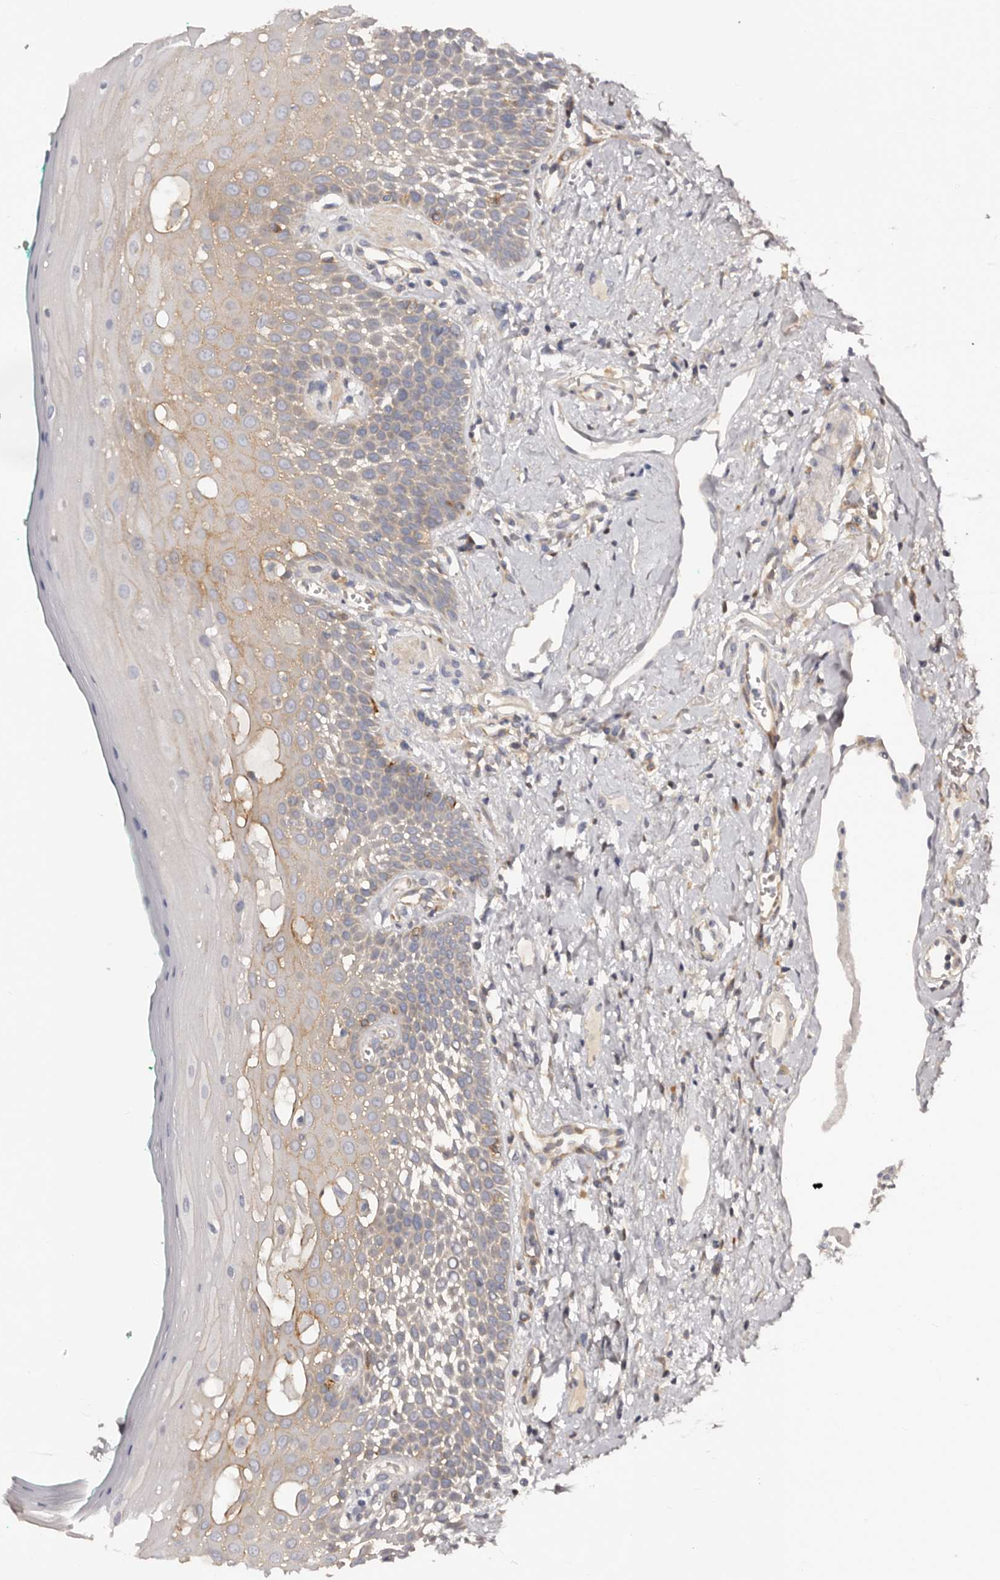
{"staining": {"intensity": "moderate", "quantity": "25%-75%", "location": "cytoplasmic/membranous"}, "tissue": "oral mucosa", "cell_type": "Squamous epithelial cells", "image_type": "normal", "snomed": [{"axis": "morphology", "description": "Normal tissue, NOS"}, {"axis": "topography", "description": "Oral tissue"}], "caption": "A brown stain highlights moderate cytoplasmic/membranous staining of a protein in squamous epithelial cells of benign human oral mucosa.", "gene": "DMRT2", "patient": {"sex": "female", "age": 70}}